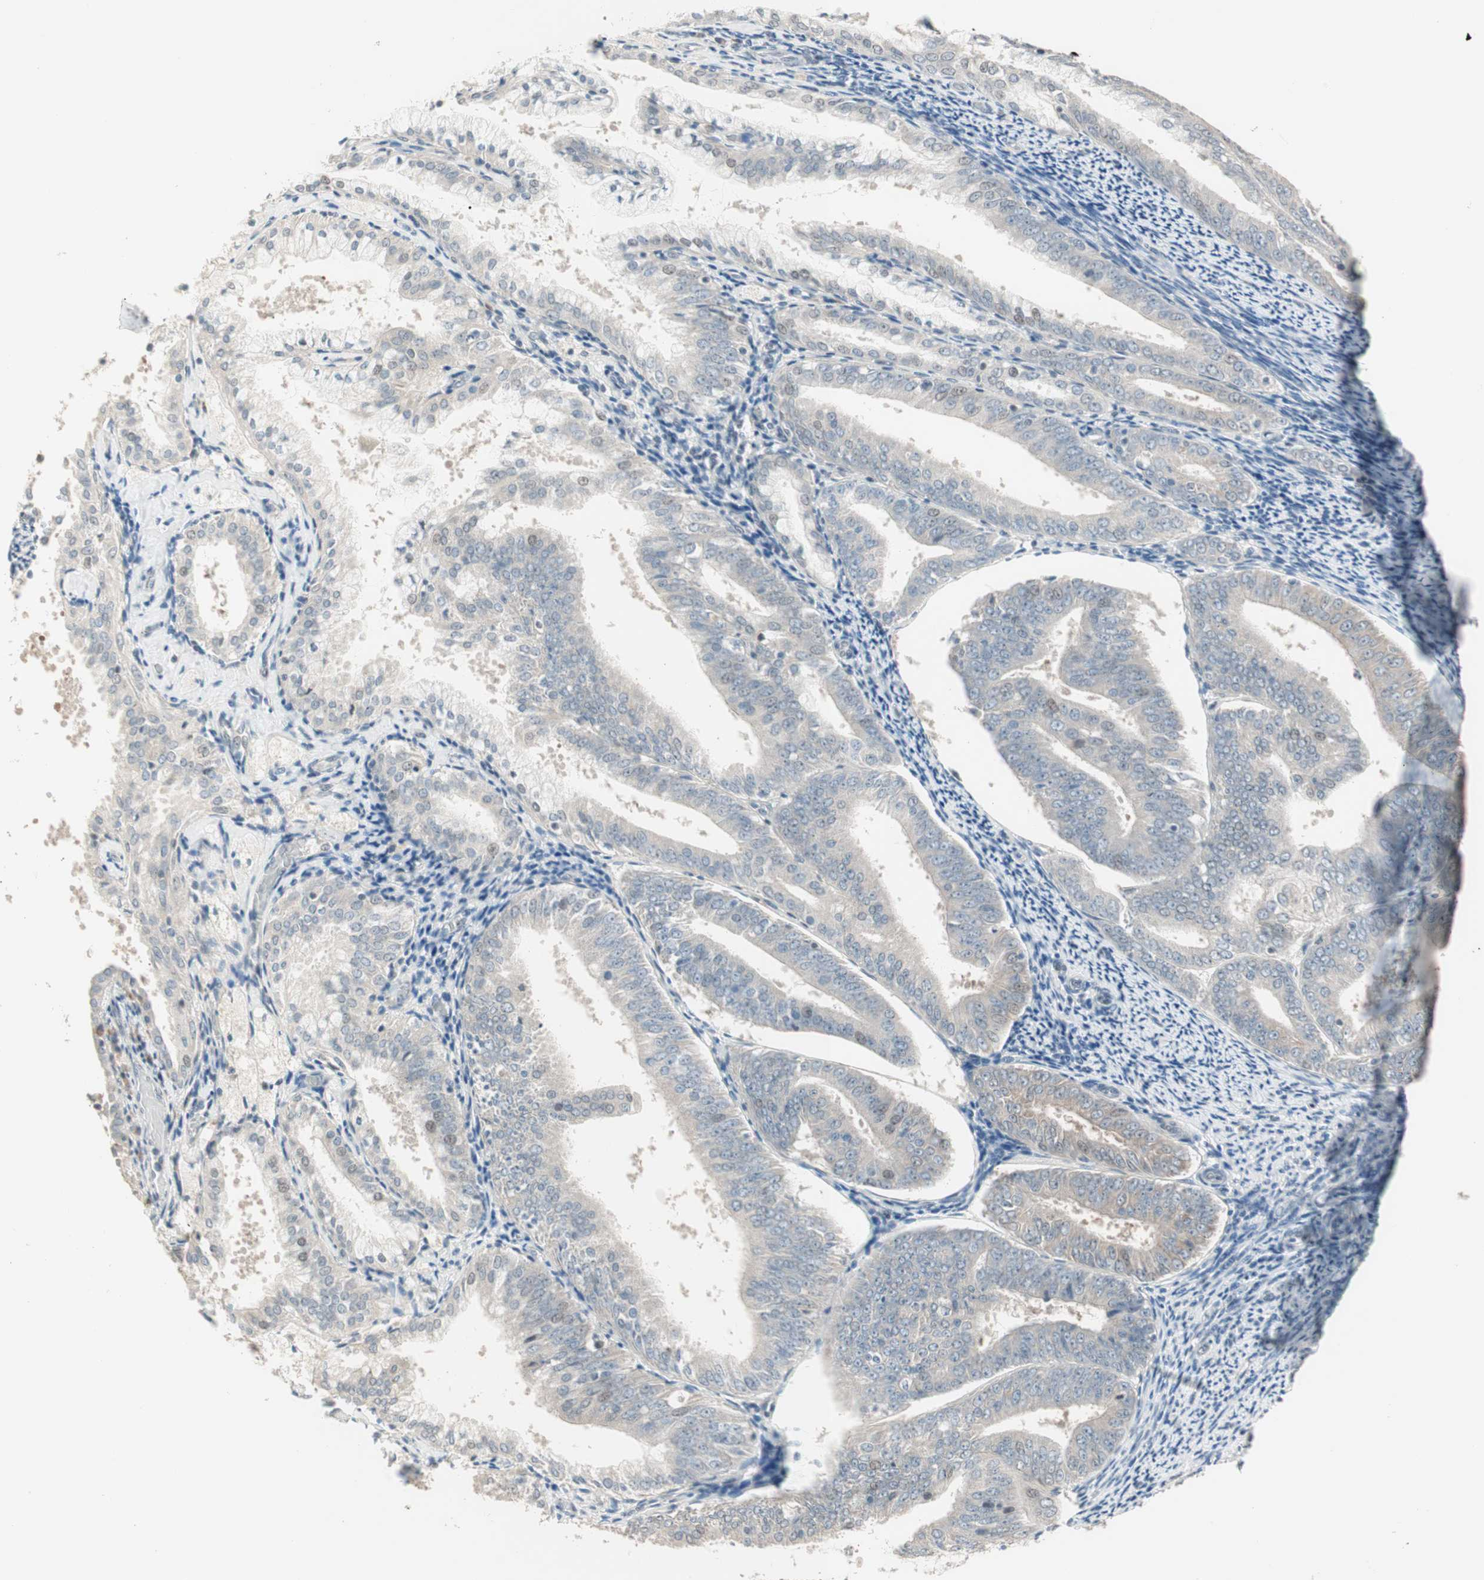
{"staining": {"intensity": "weak", "quantity": "25%-75%", "location": "cytoplasmic/membranous,nuclear"}, "tissue": "endometrial cancer", "cell_type": "Tumor cells", "image_type": "cancer", "snomed": [{"axis": "morphology", "description": "Adenocarcinoma, NOS"}, {"axis": "topography", "description": "Endometrium"}], "caption": "Tumor cells show low levels of weak cytoplasmic/membranous and nuclear positivity in about 25%-75% of cells in human endometrial cancer. Nuclei are stained in blue.", "gene": "PDZK1", "patient": {"sex": "female", "age": 63}}